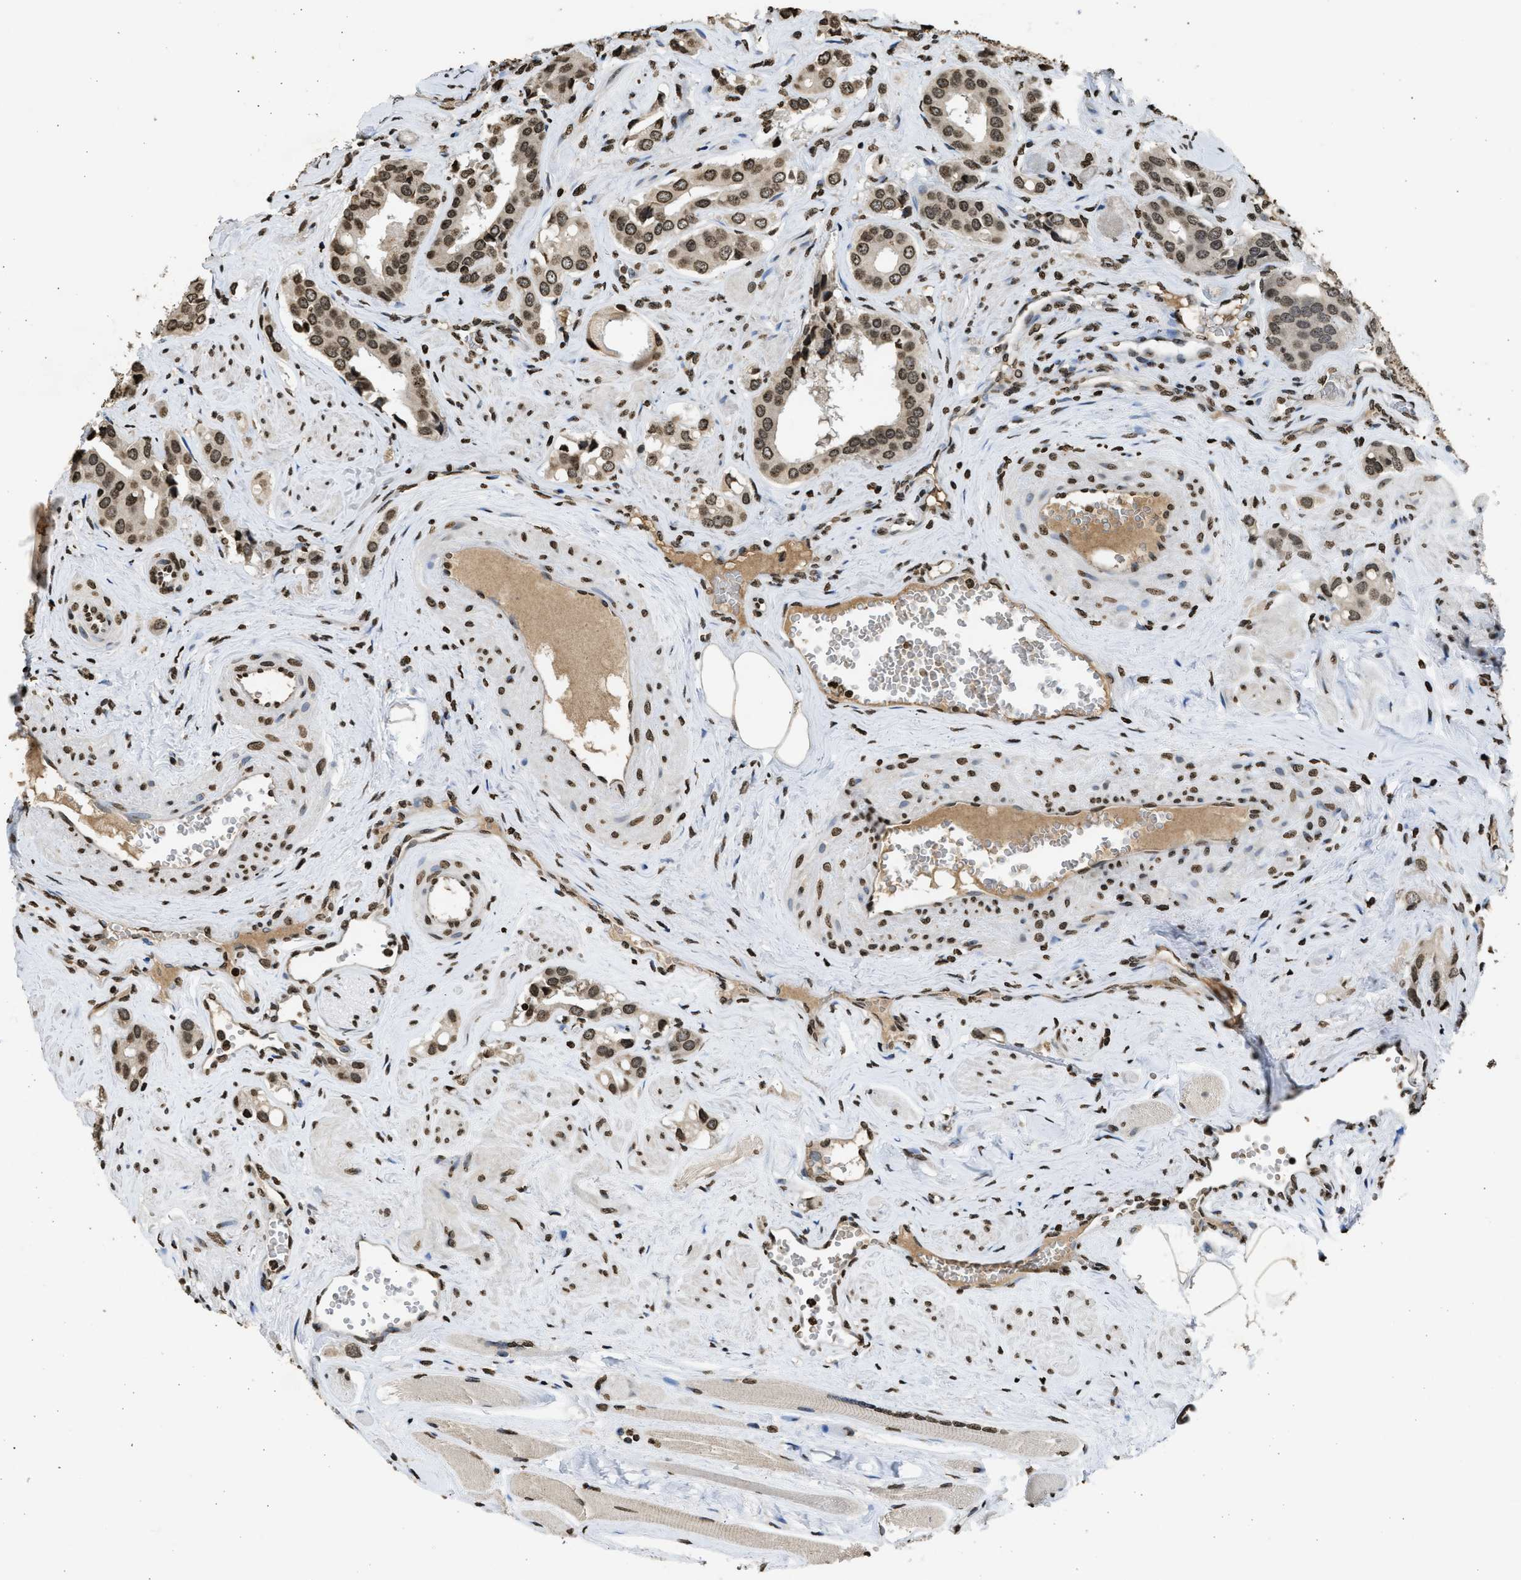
{"staining": {"intensity": "moderate", "quantity": ">75%", "location": "nuclear"}, "tissue": "prostate cancer", "cell_type": "Tumor cells", "image_type": "cancer", "snomed": [{"axis": "morphology", "description": "Adenocarcinoma, High grade"}, {"axis": "topography", "description": "Prostate"}], "caption": "Human prostate cancer (adenocarcinoma (high-grade)) stained with a protein marker exhibits moderate staining in tumor cells.", "gene": "RRAGC", "patient": {"sex": "male", "age": 52}}